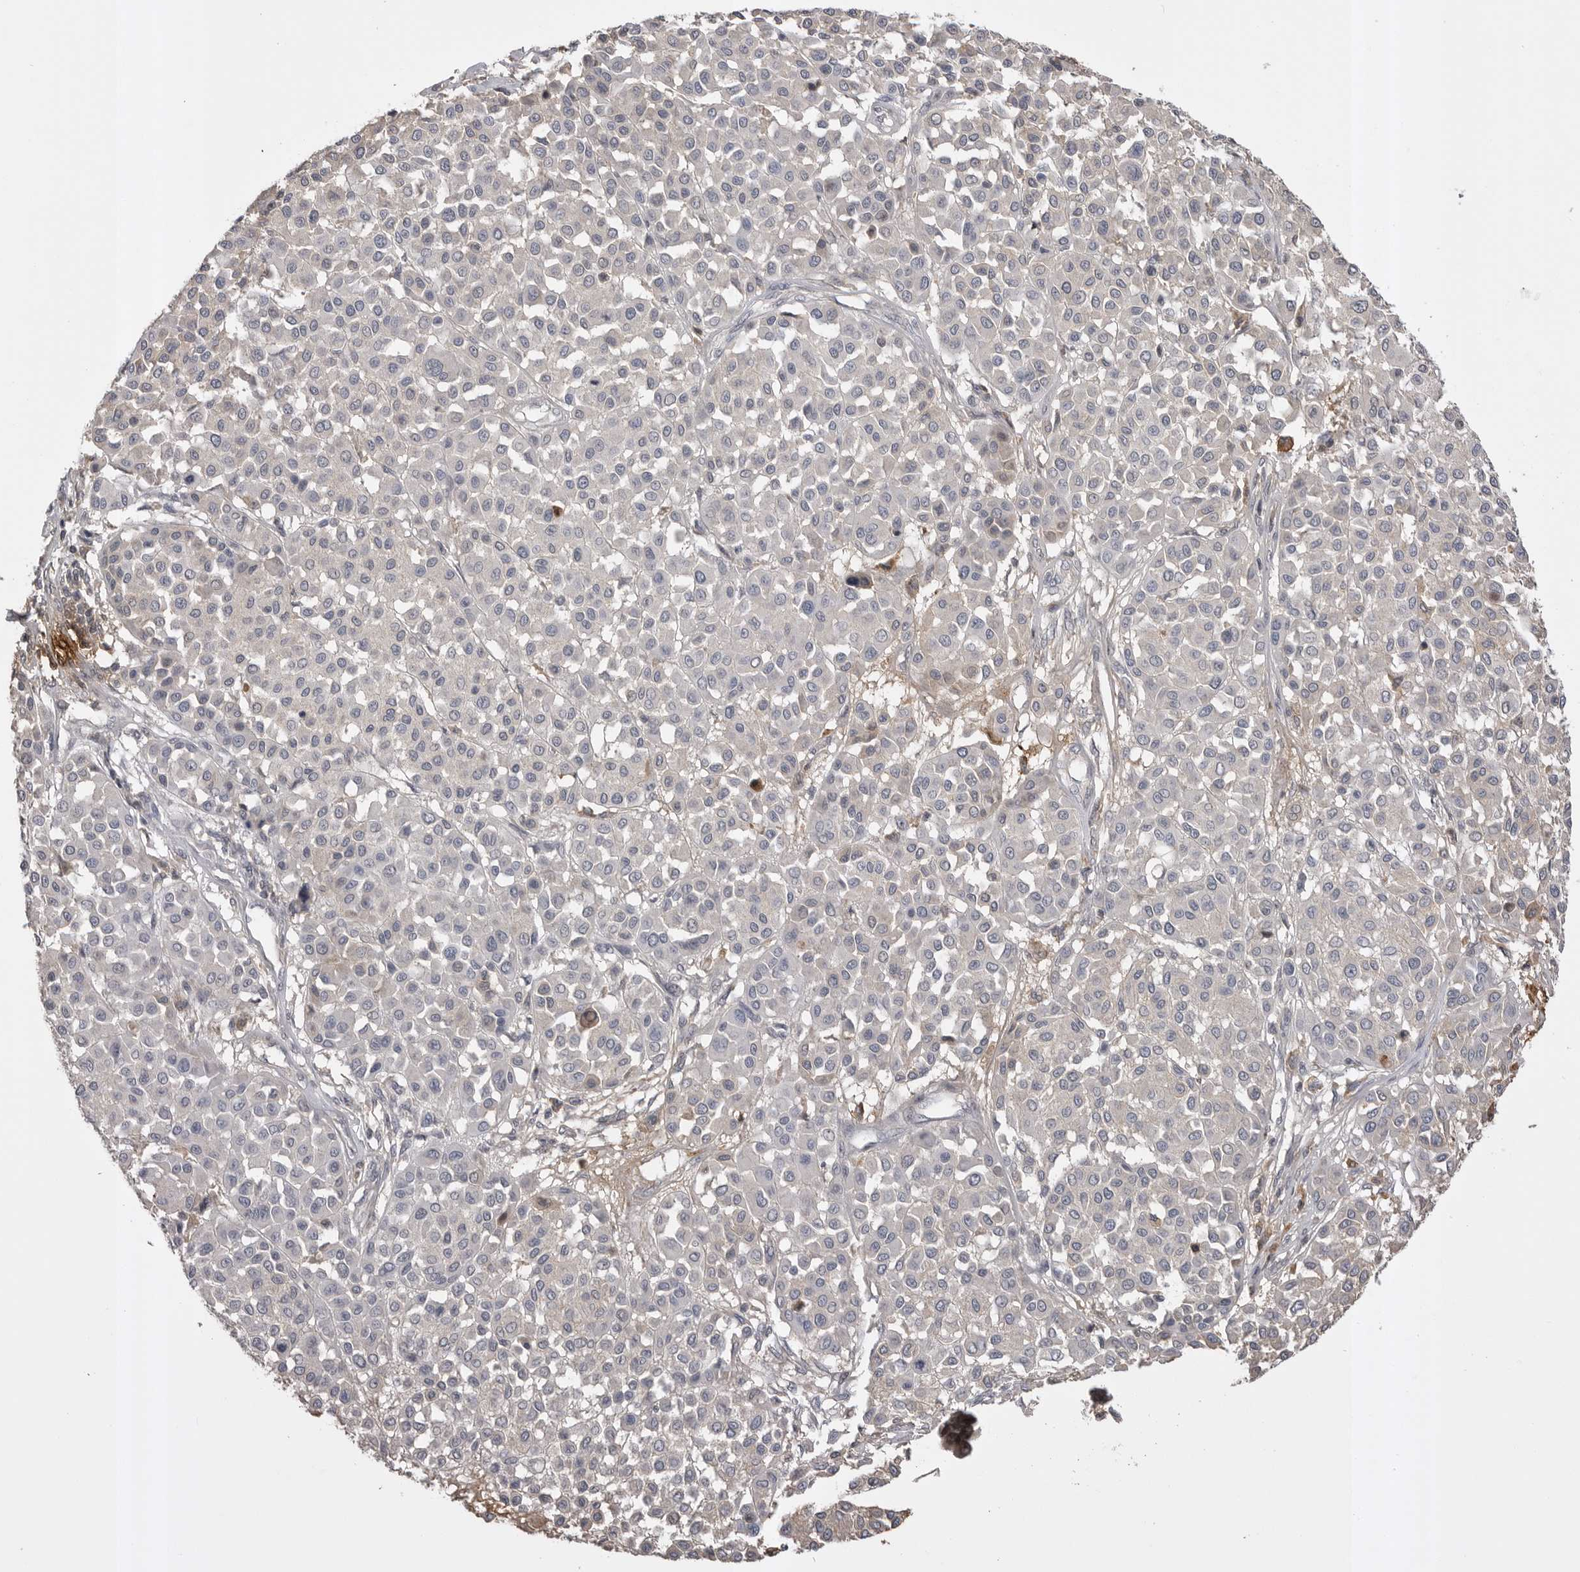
{"staining": {"intensity": "negative", "quantity": "none", "location": "none"}, "tissue": "melanoma", "cell_type": "Tumor cells", "image_type": "cancer", "snomed": [{"axis": "morphology", "description": "Malignant melanoma, Metastatic site"}, {"axis": "topography", "description": "Soft tissue"}], "caption": "An image of human melanoma is negative for staining in tumor cells. The staining was performed using DAB (3,3'-diaminobenzidine) to visualize the protein expression in brown, while the nuclei were stained in blue with hematoxylin (Magnification: 20x).", "gene": "AHSG", "patient": {"sex": "male", "age": 41}}